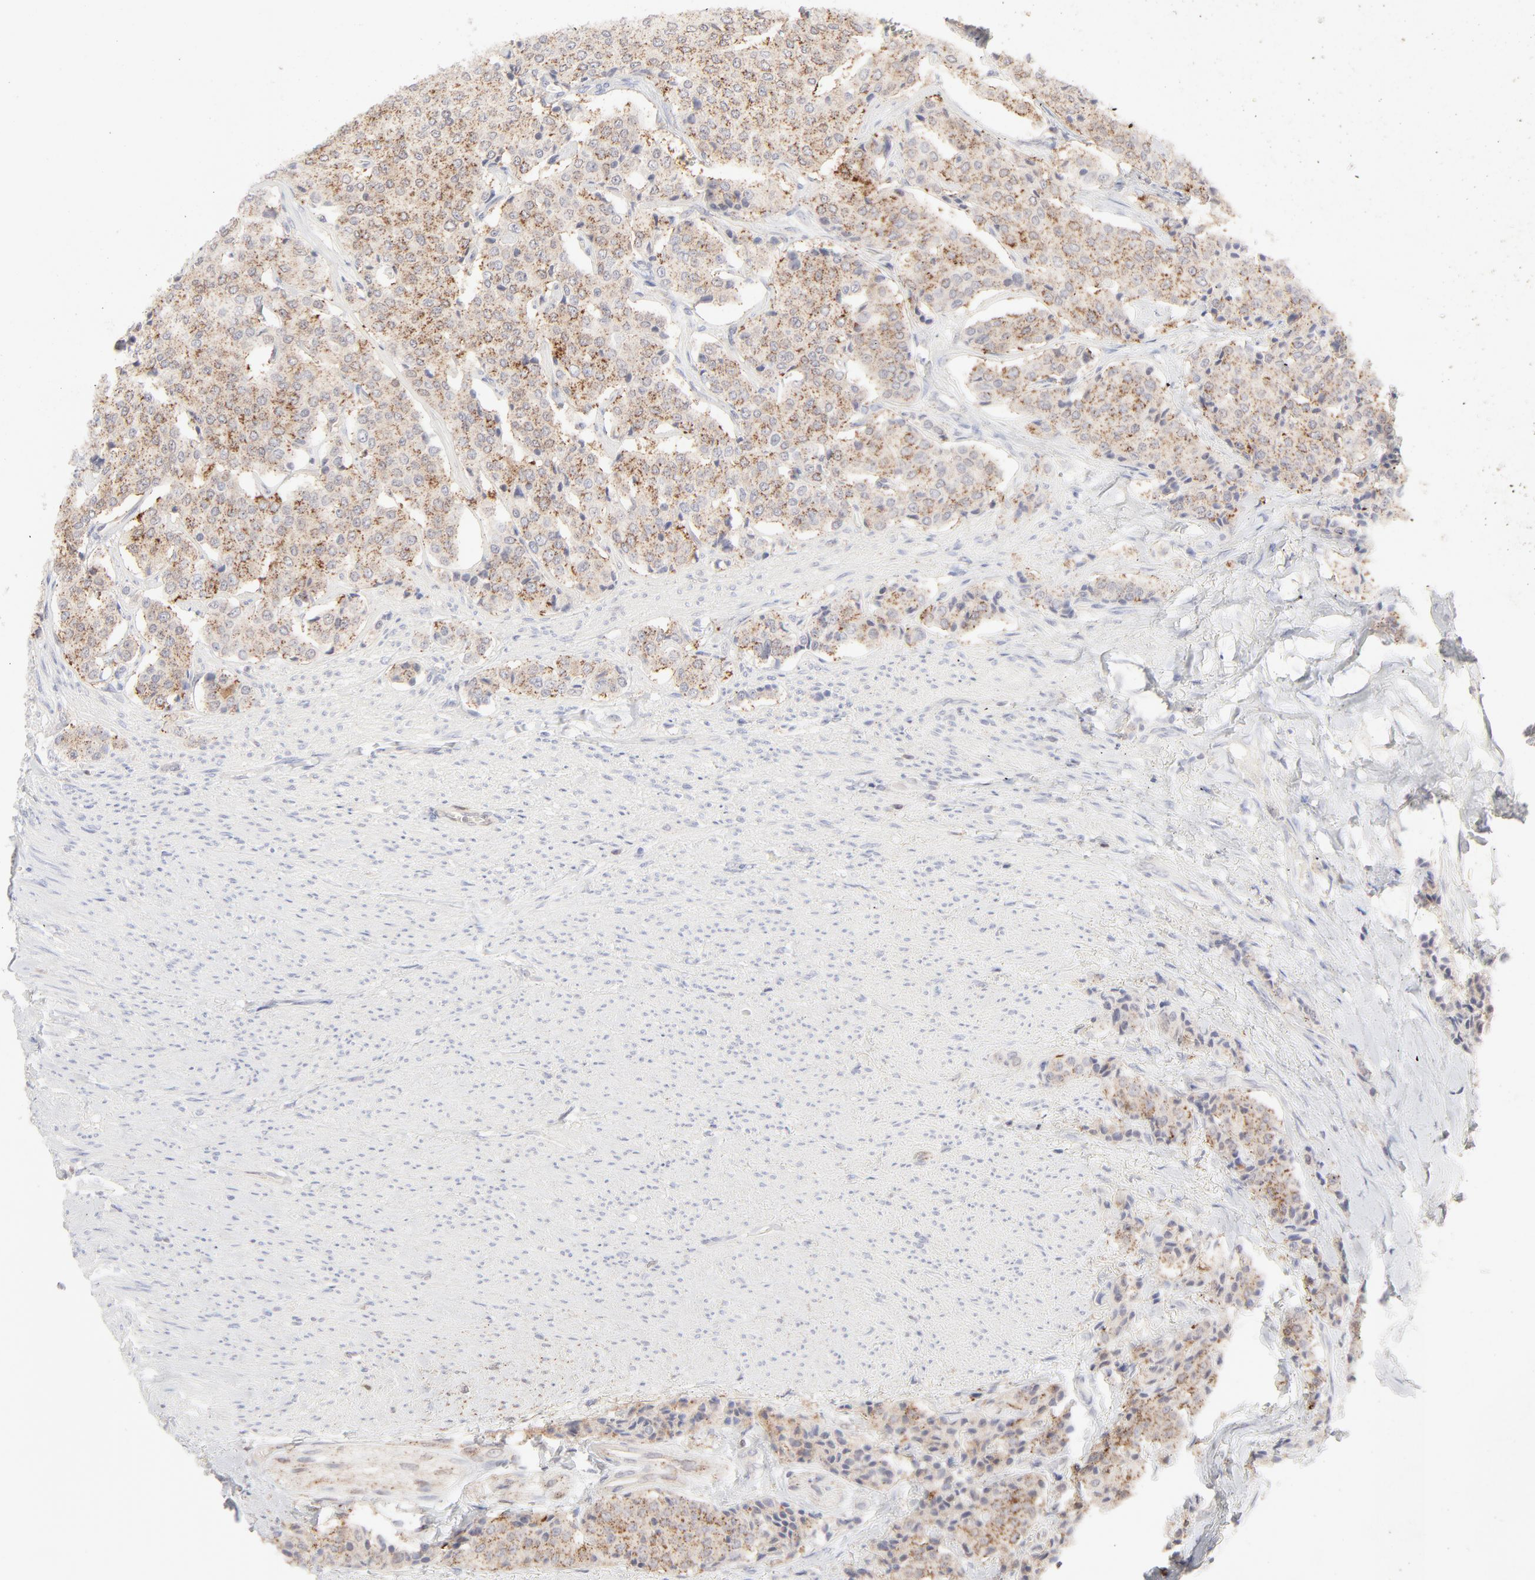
{"staining": {"intensity": "strong", "quantity": "25%-75%", "location": "cytoplasmic/membranous"}, "tissue": "carcinoid", "cell_type": "Tumor cells", "image_type": "cancer", "snomed": [{"axis": "morphology", "description": "Carcinoid, malignant, NOS"}, {"axis": "topography", "description": "Colon"}], "caption": "Approximately 25%-75% of tumor cells in carcinoid display strong cytoplasmic/membranous protein positivity as visualized by brown immunohistochemical staining.", "gene": "CDK6", "patient": {"sex": "female", "age": 61}}